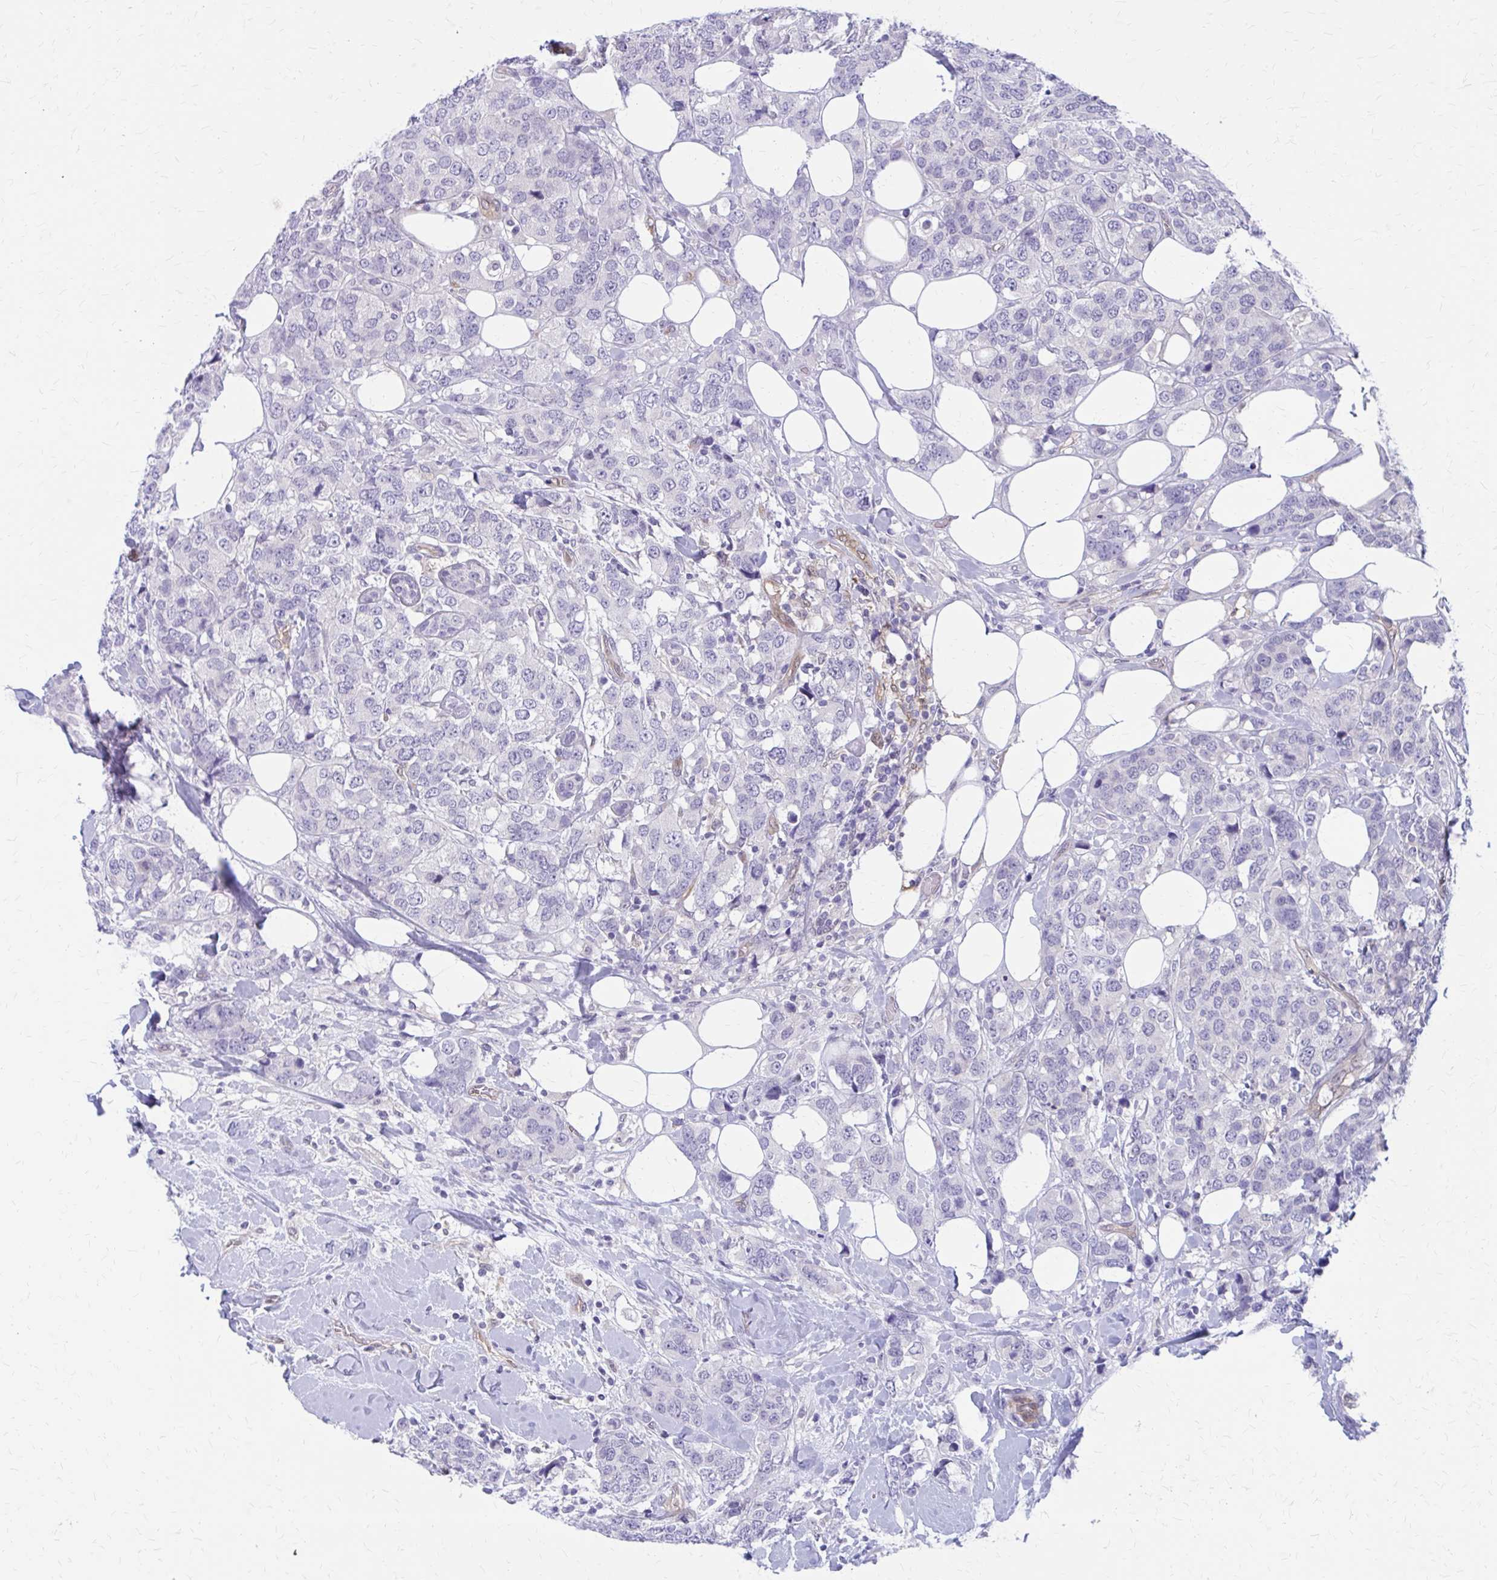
{"staining": {"intensity": "negative", "quantity": "none", "location": "none"}, "tissue": "breast cancer", "cell_type": "Tumor cells", "image_type": "cancer", "snomed": [{"axis": "morphology", "description": "Lobular carcinoma"}, {"axis": "topography", "description": "Breast"}], "caption": "Protein analysis of breast cancer shows no significant staining in tumor cells.", "gene": "CLIC2", "patient": {"sex": "female", "age": 59}}